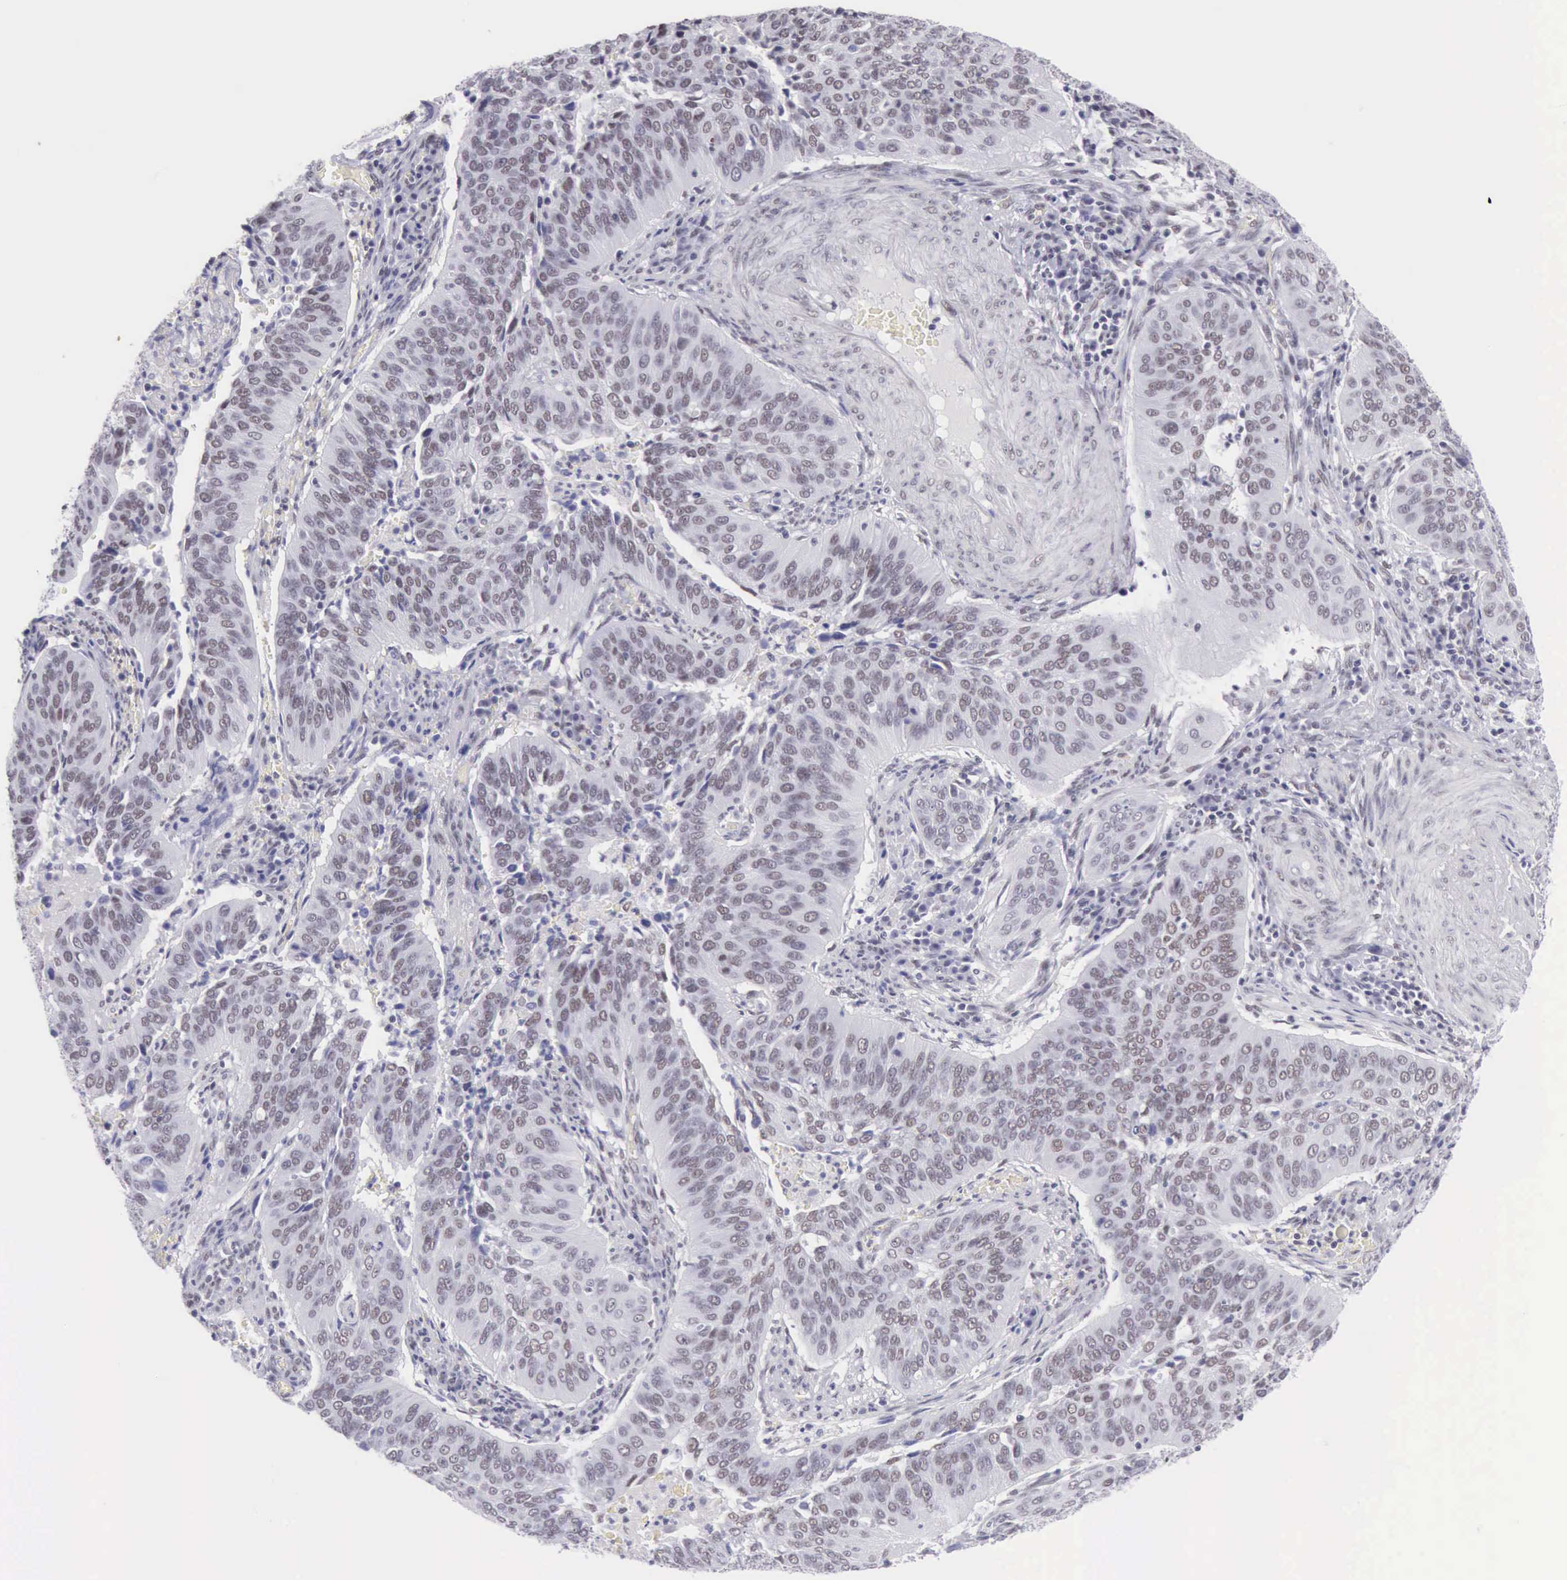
{"staining": {"intensity": "weak", "quantity": "25%-75%", "location": "nuclear"}, "tissue": "cervical cancer", "cell_type": "Tumor cells", "image_type": "cancer", "snomed": [{"axis": "morphology", "description": "Squamous cell carcinoma, NOS"}, {"axis": "topography", "description": "Cervix"}], "caption": "The immunohistochemical stain shows weak nuclear staining in tumor cells of cervical cancer tissue. (brown staining indicates protein expression, while blue staining denotes nuclei).", "gene": "EP300", "patient": {"sex": "female", "age": 39}}